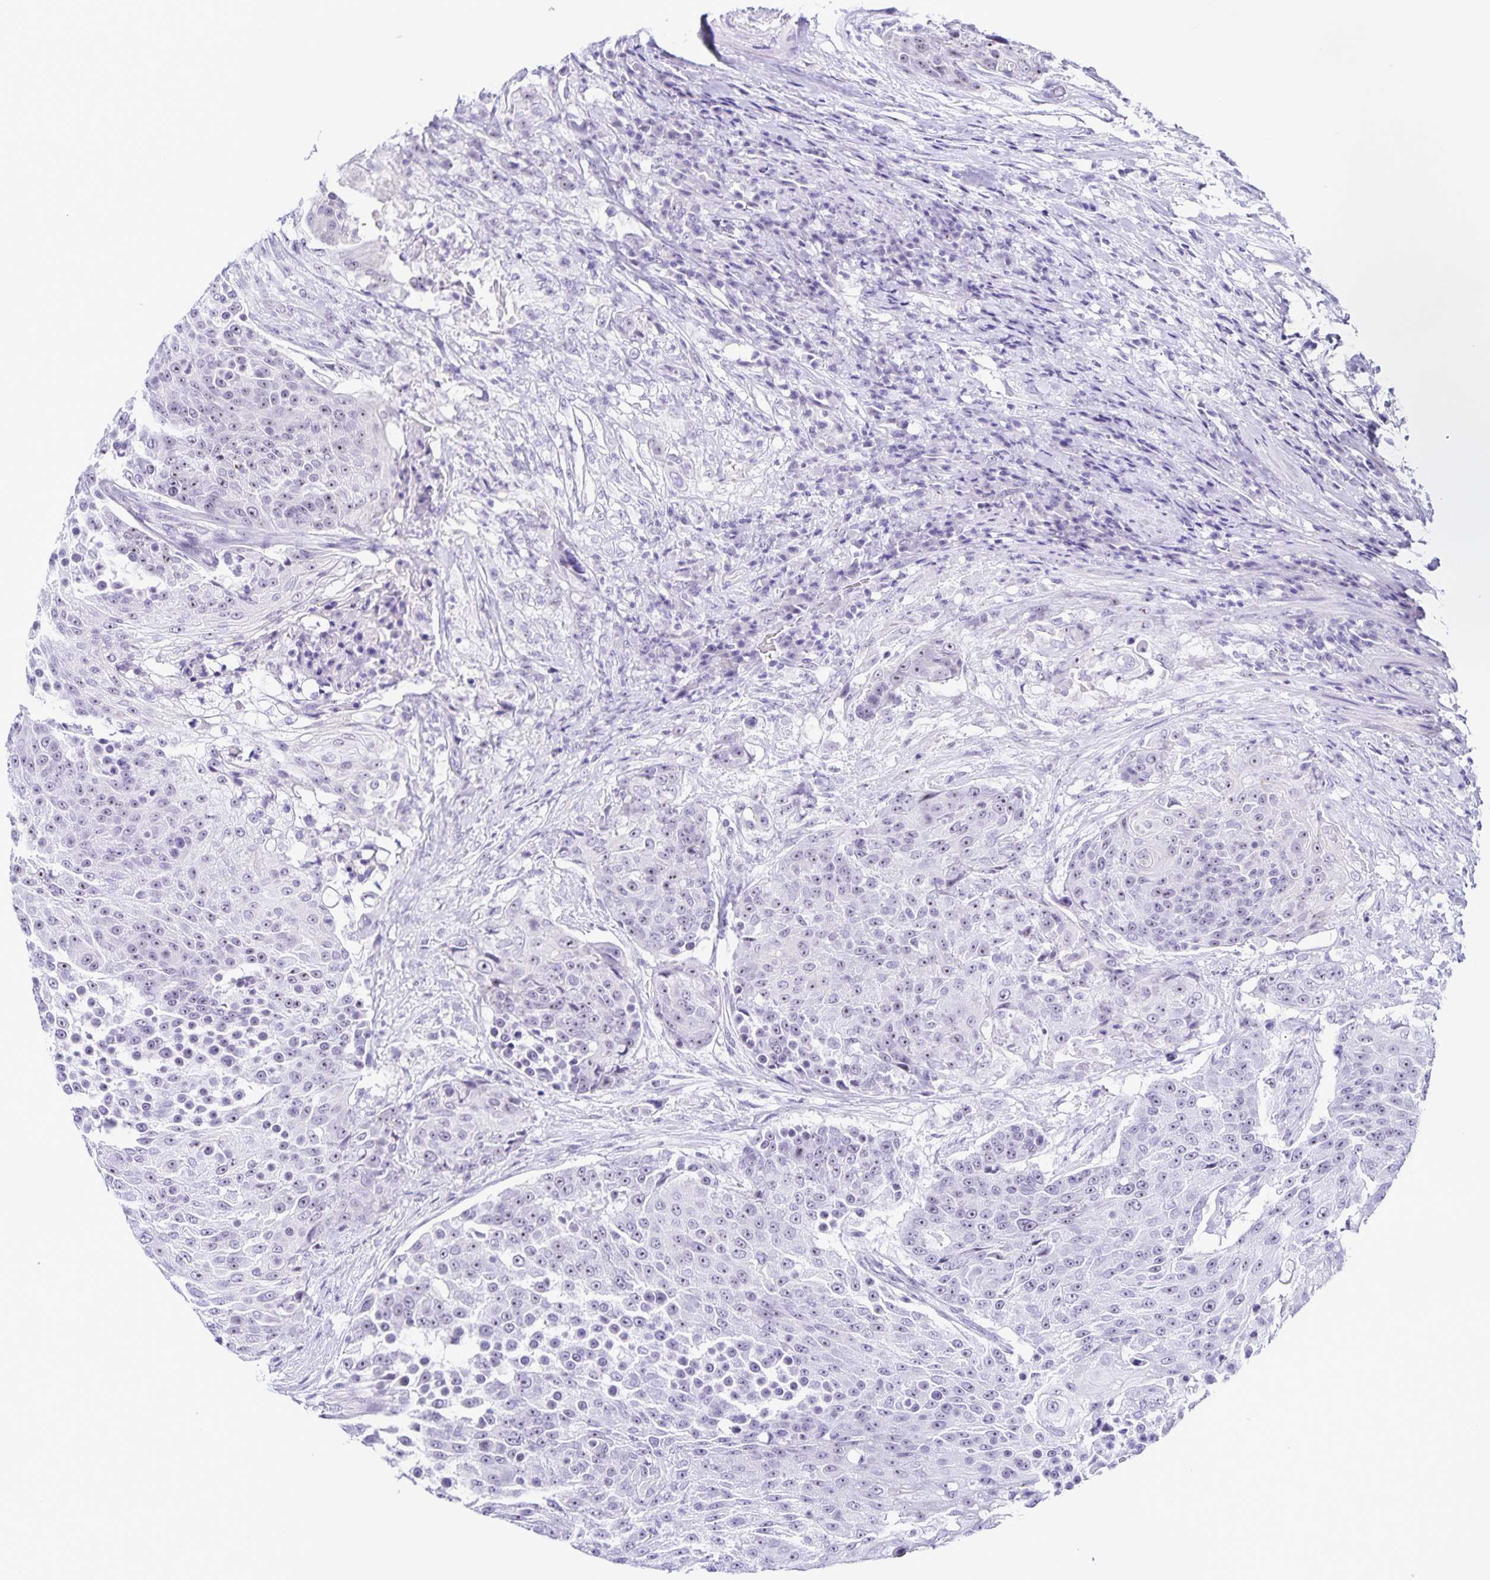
{"staining": {"intensity": "weak", "quantity": "<25%", "location": "nuclear"}, "tissue": "urothelial cancer", "cell_type": "Tumor cells", "image_type": "cancer", "snomed": [{"axis": "morphology", "description": "Urothelial carcinoma, High grade"}, {"axis": "topography", "description": "Urinary bladder"}], "caption": "Immunohistochemistry (IHC) of urothelial cancer exhibits no staining in tumor cells.", "gene": "FAM170A", "patient": {"sex": "female", "age": 63}}